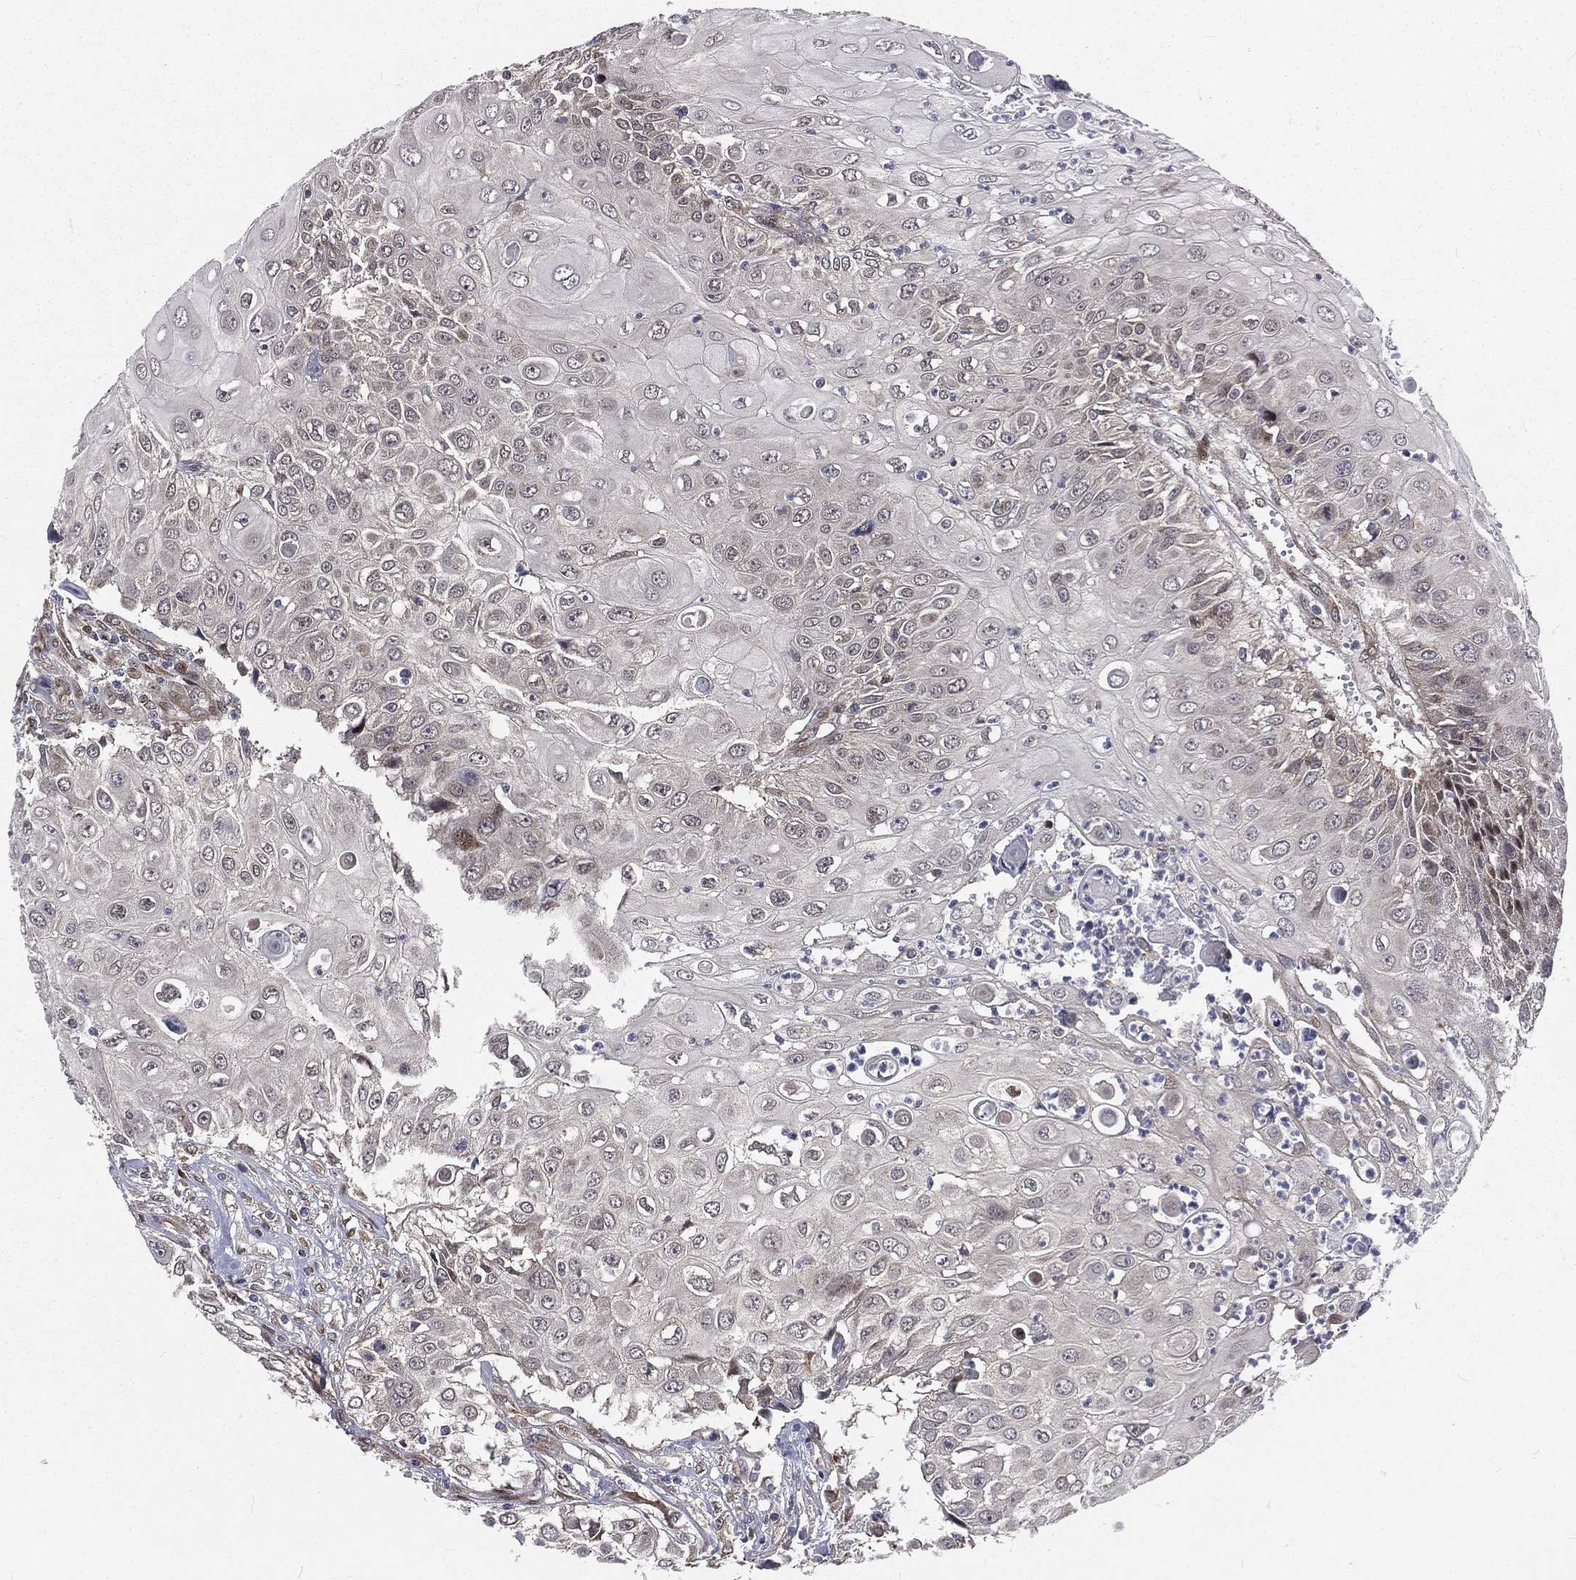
{"staining": {"intensity": "negative", "quantity": "none", "location": "none"}, "tissue": "urothelial cancer", "cell_type": "Tumor cells", "image_type": "cancer", "snomed": [{"axis": "morphology", "description": "Urothelial carcinoma, High grade"}, {"axis": "topography", "description": "Urinary bladder"}], "caption": "Immunohistochemistry (IHC) of human urothelial cancer shows no staining in tumor cells.", "gene": "ARL3", "patient": {"sex": "female", "age": 79}}